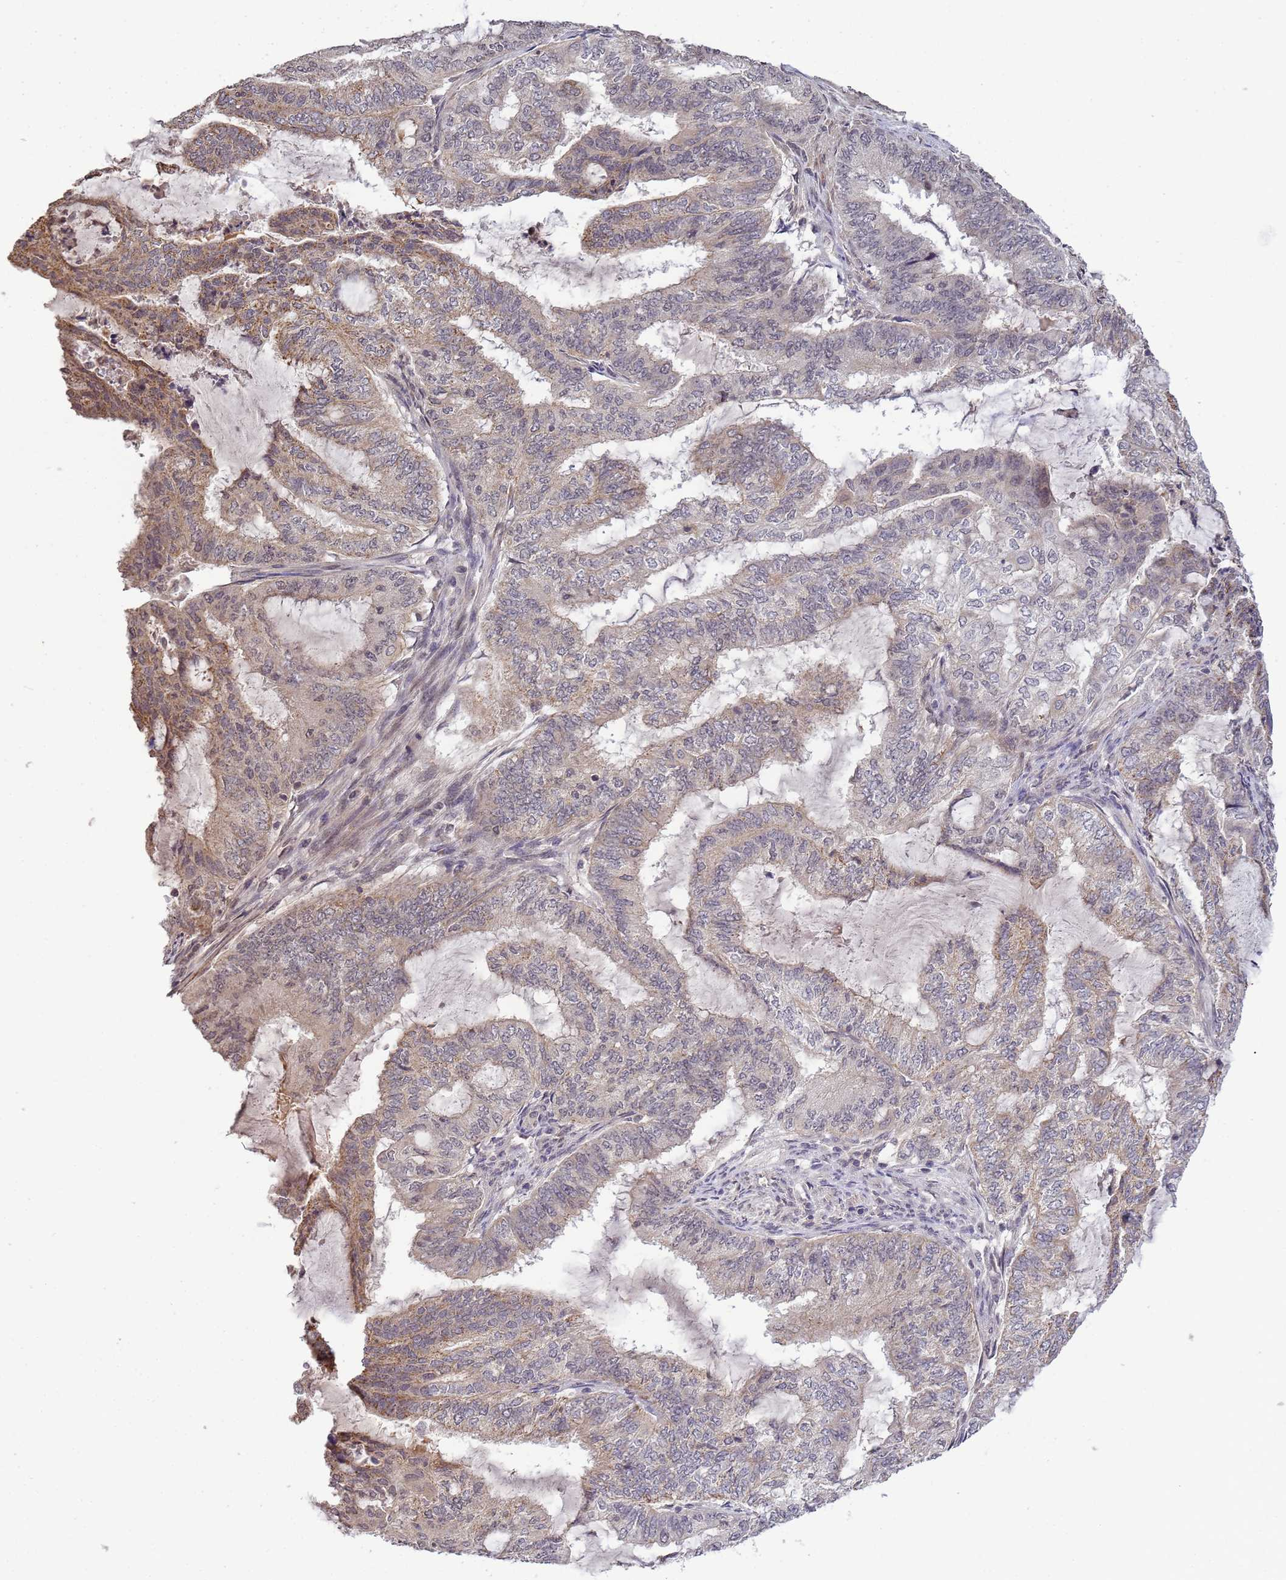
{"staining": {"intensity": "weak", "quantity": "<25%", "location": "cytoplasmic/membranous"}, "tissue": "endometrial cancer", "cell_type": "Tumor cells", "image_type": "cancer", "snomed": [{"axis": "morphology", "description": "Adenocarcinoma, NOS"}, {"axis": "topography", "description": "Endometrium"}], "caption": "There is no significant staining in tumor cells of endometrial cancer (adenocarcinoma).", "gene": "MYL7", "patient": {"sex": "female", "age": 51}}